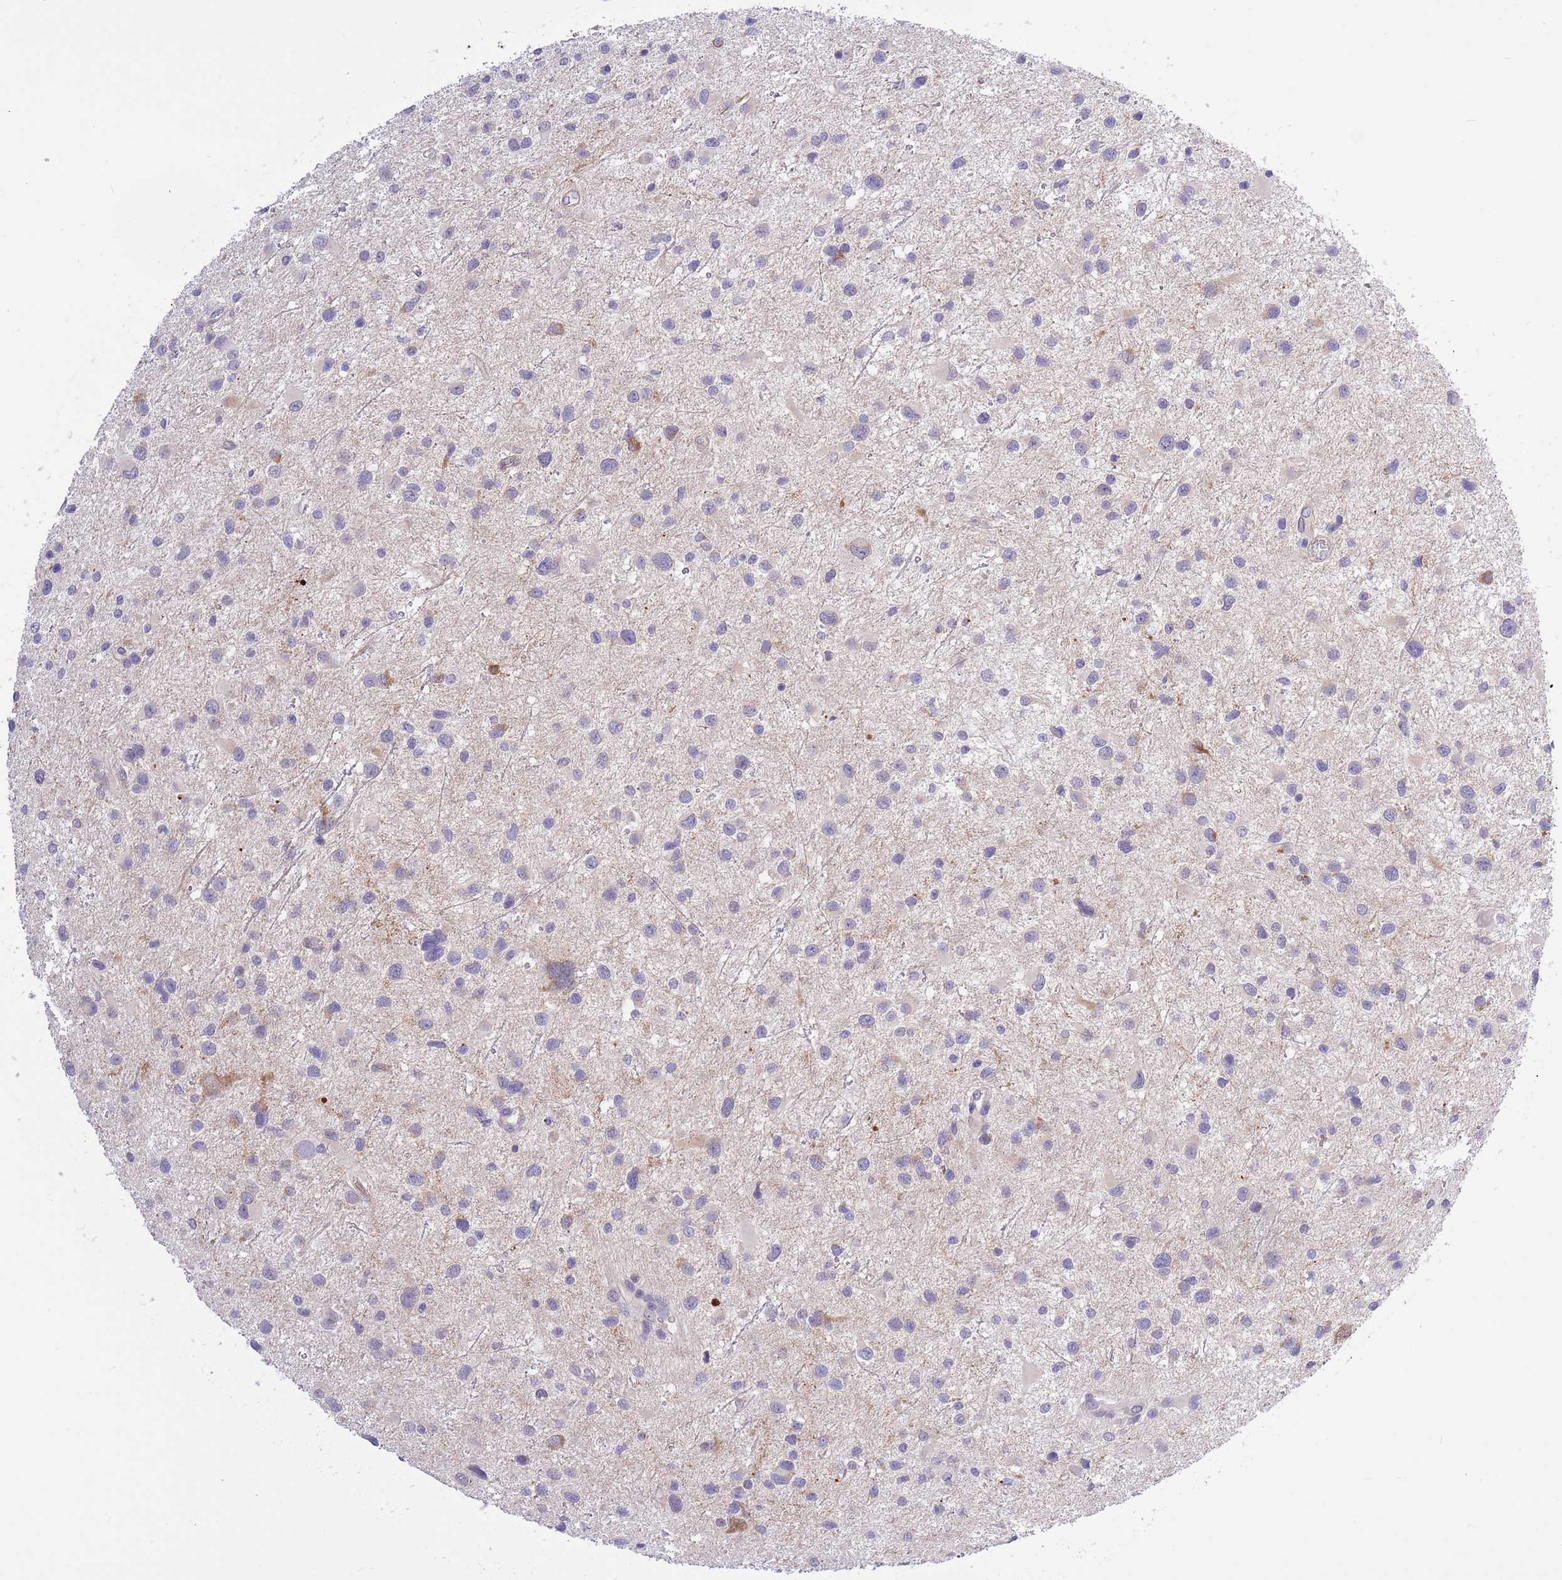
{"staining": {"intensity": "weak", "quantity": "<25%", "location": "cytoplasmic/membranous"}, "tissue": "glioma", "cell_type": "Tumor cells", "image_type": "cancer", "snomed": [{"axis": "morphology", "description": "Glioma, malignant, Low grade"}, {"axis": "topography", "description": "Brain"}], "caption": "Histopathology image shows no significant protein staining in tumor cells of glioma. The staining is performed using DAB (3,3'-diaminobenzidine) brown chromogen with nuclei counter-stained in using hematoxylin.", "gene": "NET1", "patient": {"sex": "female", "age": 32}}